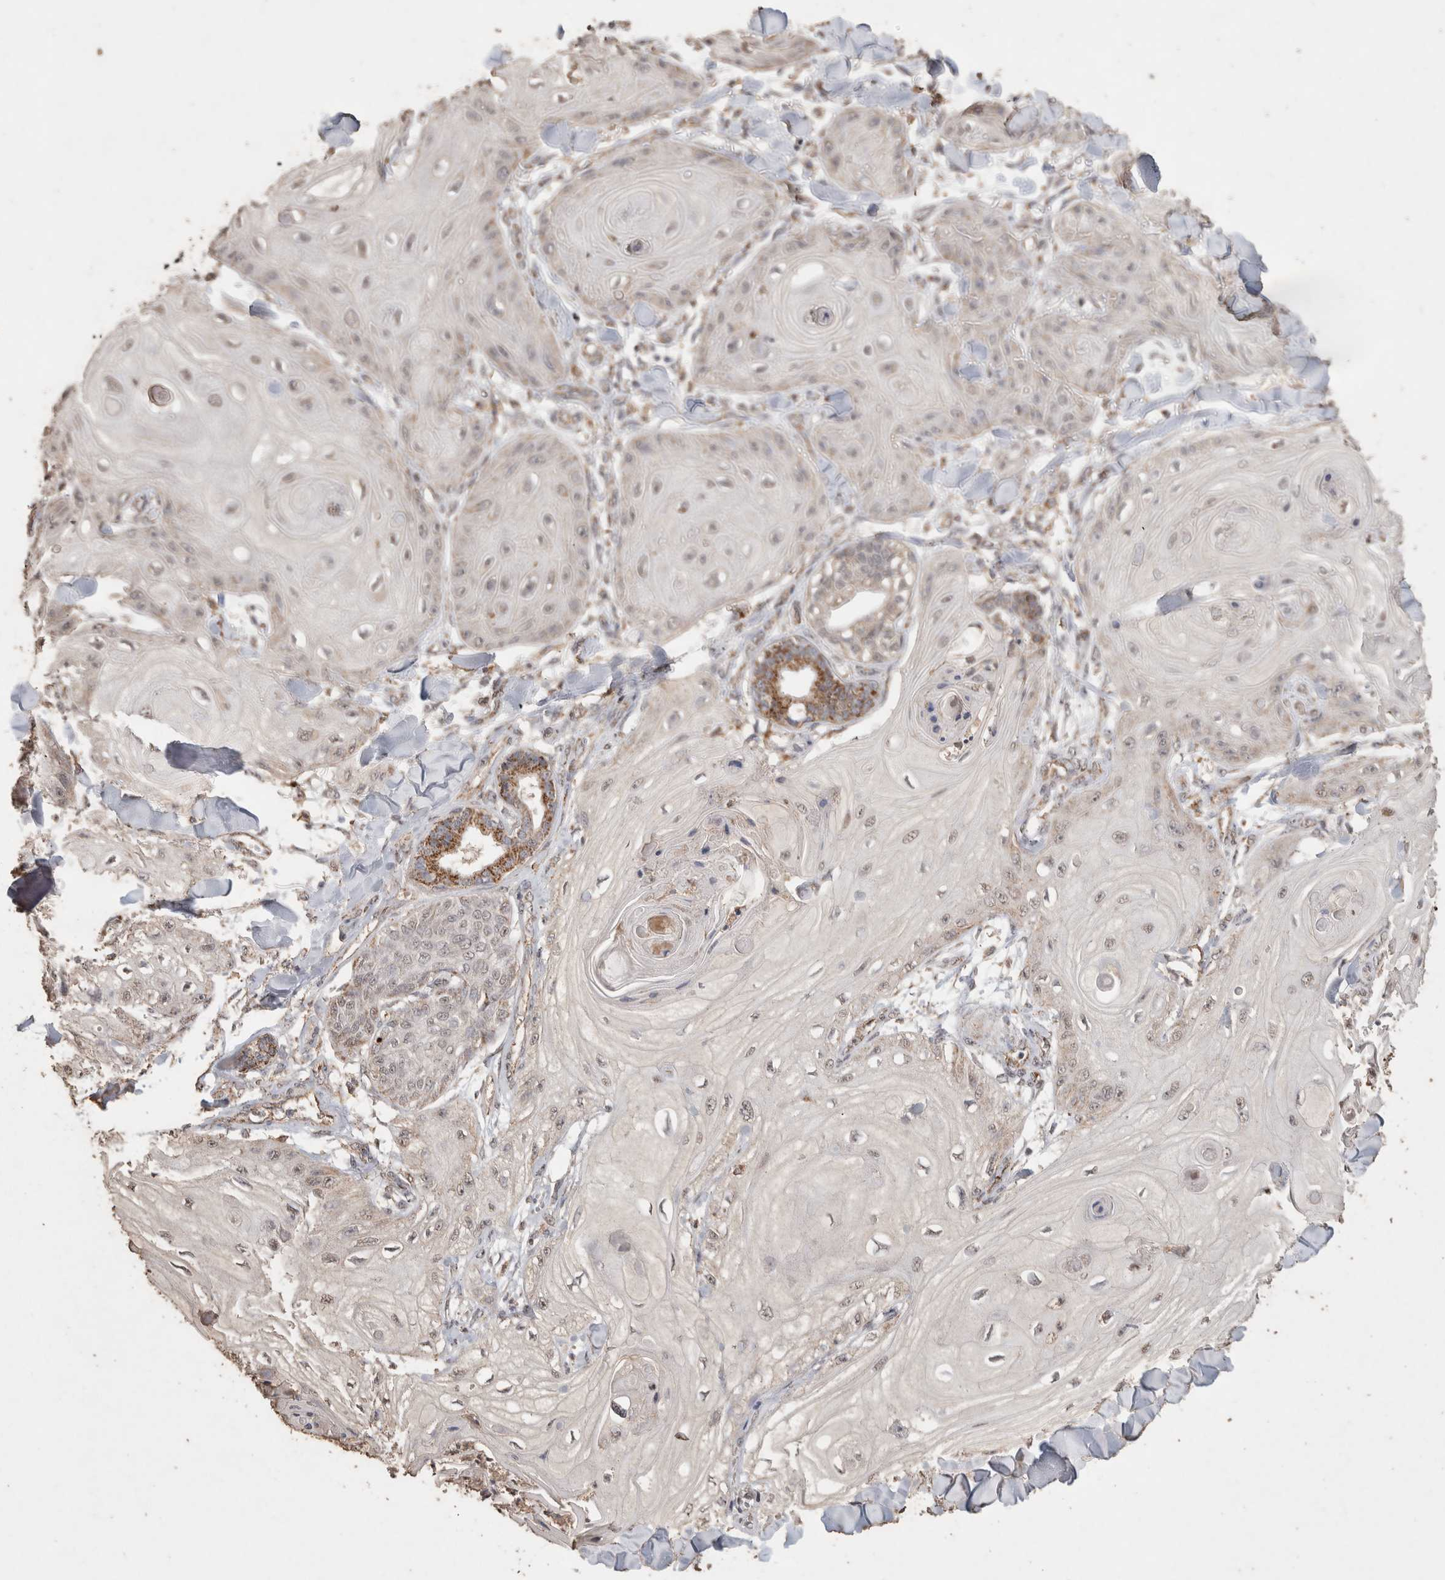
{"staining": {"intensity": "negative", "quantity": "none", "location": "none"}, "tissue": "skin cancer", "cell_type": "Tumor cells", "image_type": "cancer", "snomed": [{"axis": "morphology", "description": "Squamous cell carcinoma, NOS"}, {"axis": "topography", "description": "Skin"}], "caption": "Immunohistochemistry image of skin cancer (squamous cell carcinoma) stained for a protein (brown), which reveals no positivity in tumor cells.", "gene": "ACADM", "patient": {"sex": "male", "age": 74}}